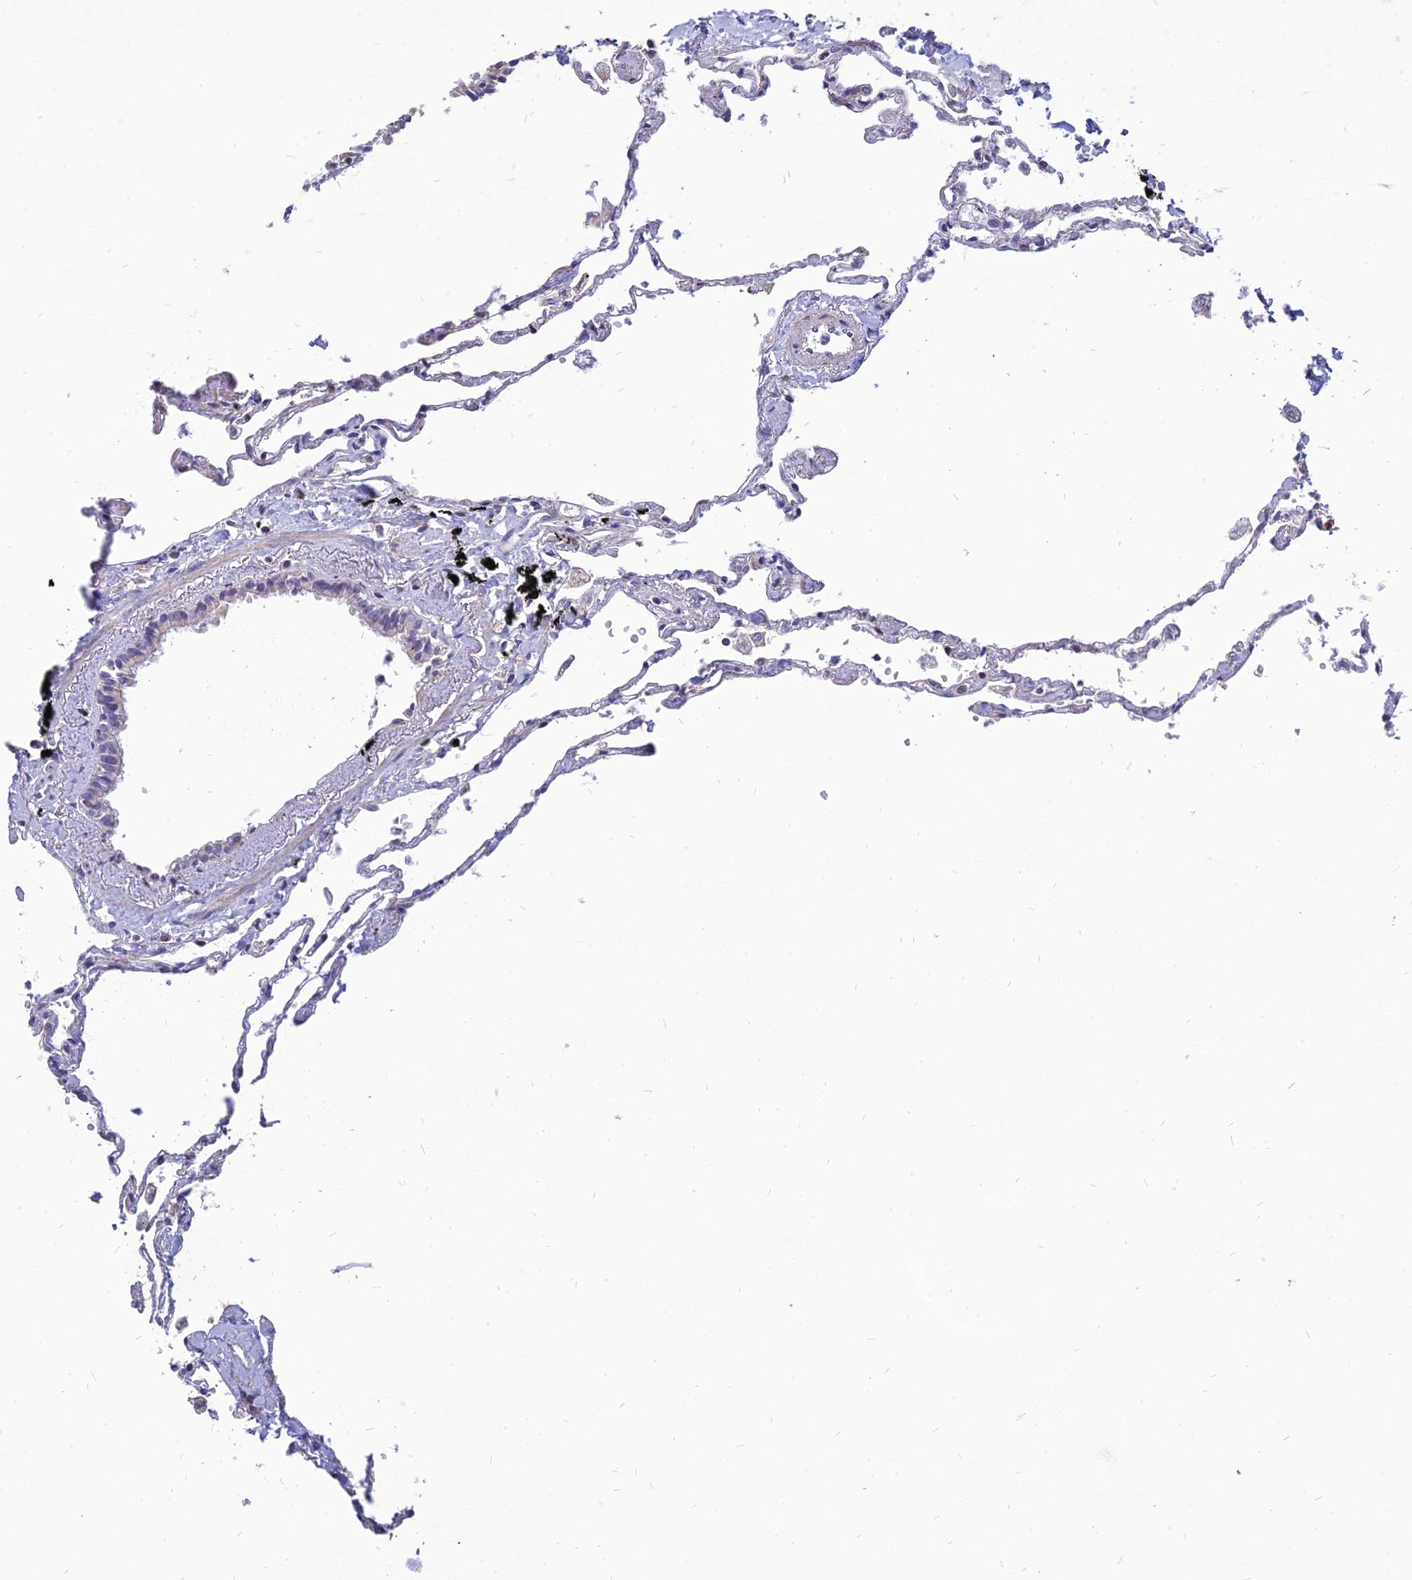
{"staining": {"intensity": "moderate", "quantity": "25%-75%", "location": "cytoplasmic/membranous"}, "tissue": "lung", "cell_type": "Alveolar cells", "image_type": "normal", "snomed": [{"axis": "morphology", "description": "Normal tissue, NOS"}, {"axis": "topography", "description": "Lung"}], "caption": "Moderate cytoplasmic/membranous positivity is seen in approximately 25%-75% of alveolar cells in benign lung. Ihc stains the protein of interest in brown and the nuclei are stained blue.", "gene": "ST3GAL6", "patient": {"sex": "female", "age": 67}}